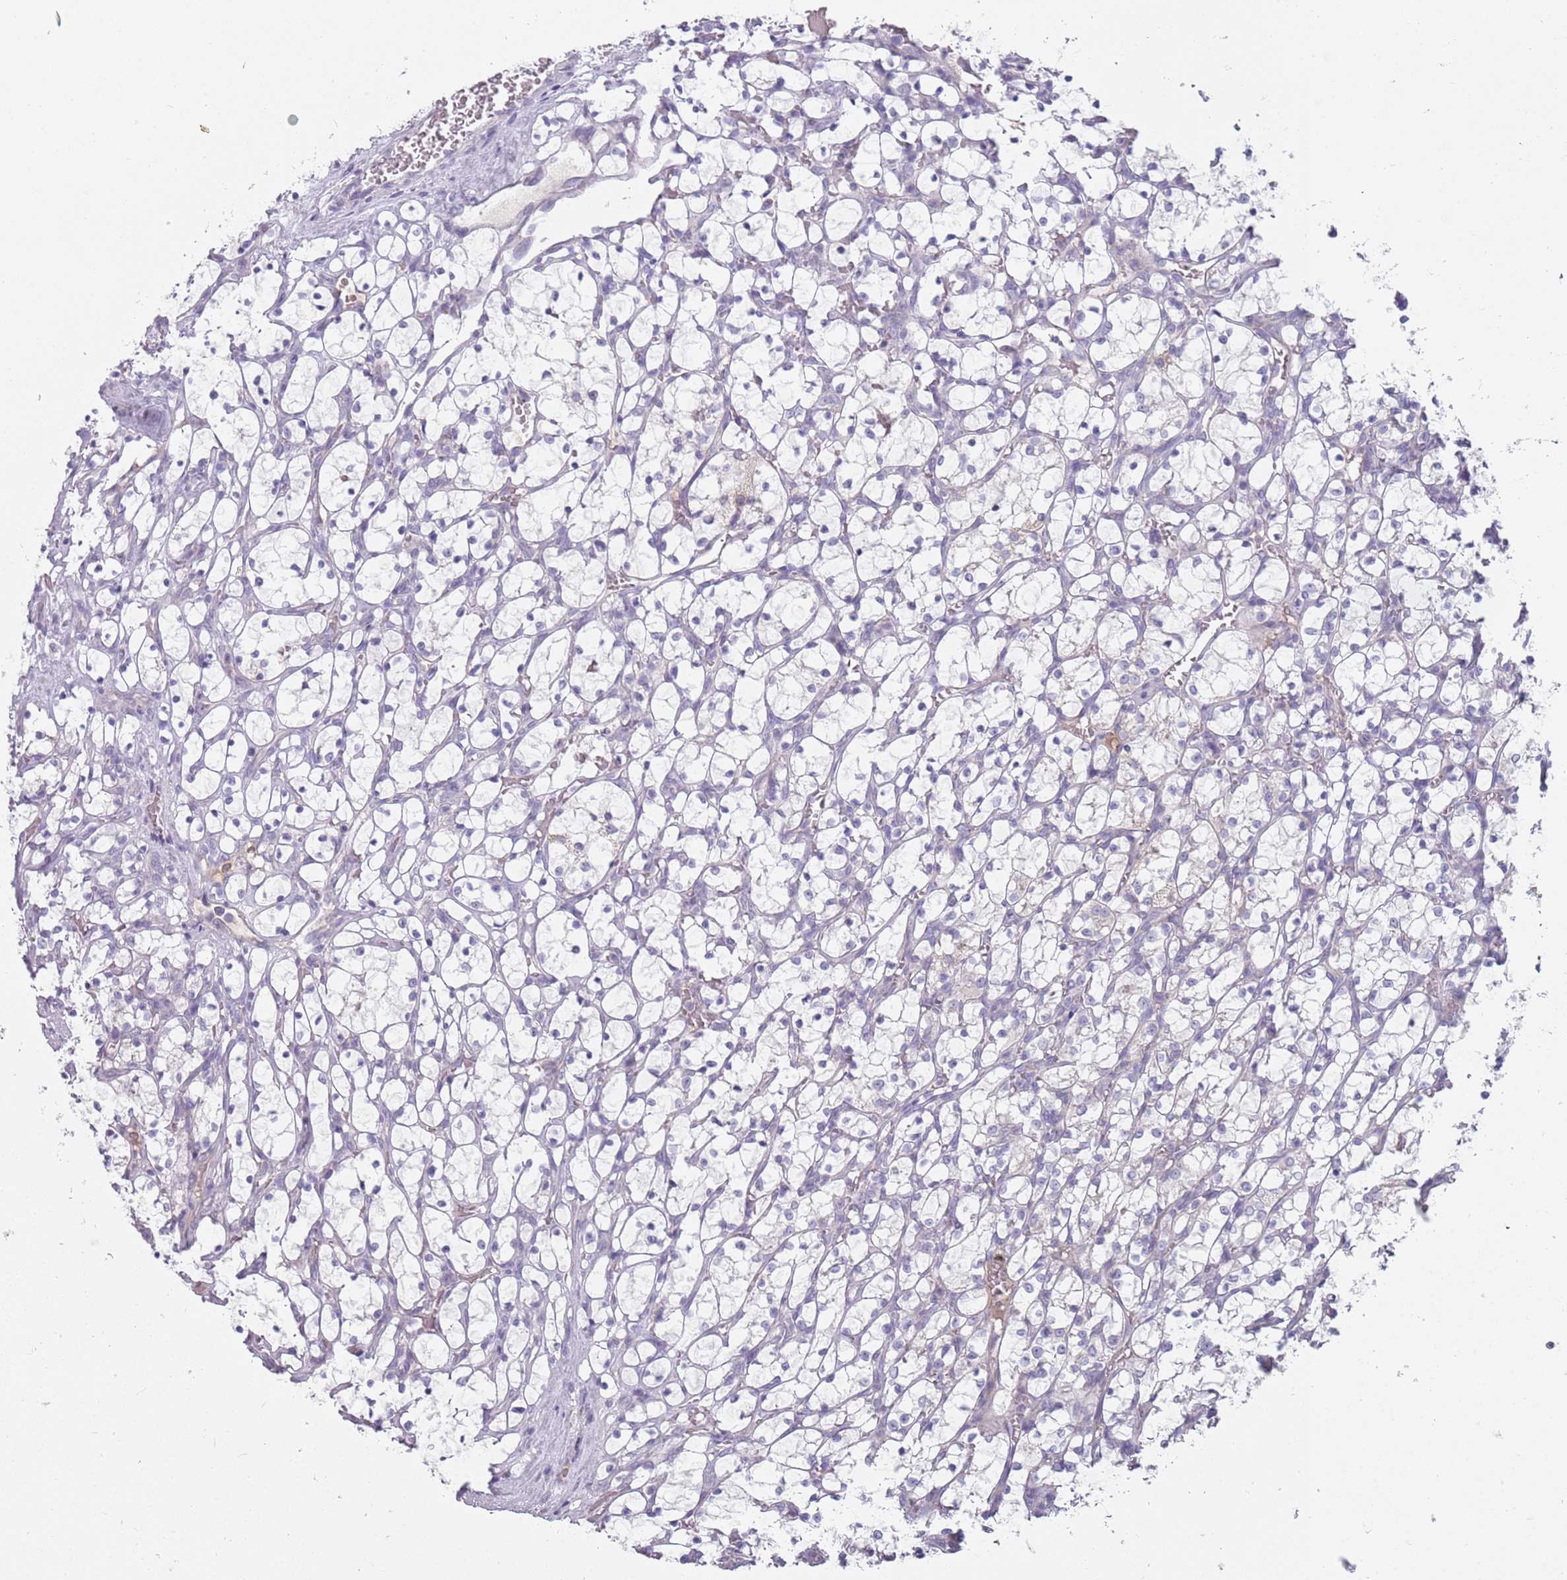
{"staining": {"intensity": "negative", "quantity": "none", "location": "none"}, "tissue": "renal cancer", "cell_type": "Tumor cells", "image_type": "cancer", "snomed": [{"axis": "morphology", "description": "Adenocarcinoma, NOS"}, {"axis": "topography", "description": "Kidney"}], "caption": "IHC of adenocarcinoma (renal) reveals no positivity in tumor cells.", "gene": "DDX4", "patient": {"sex": "female", "age": 69}}